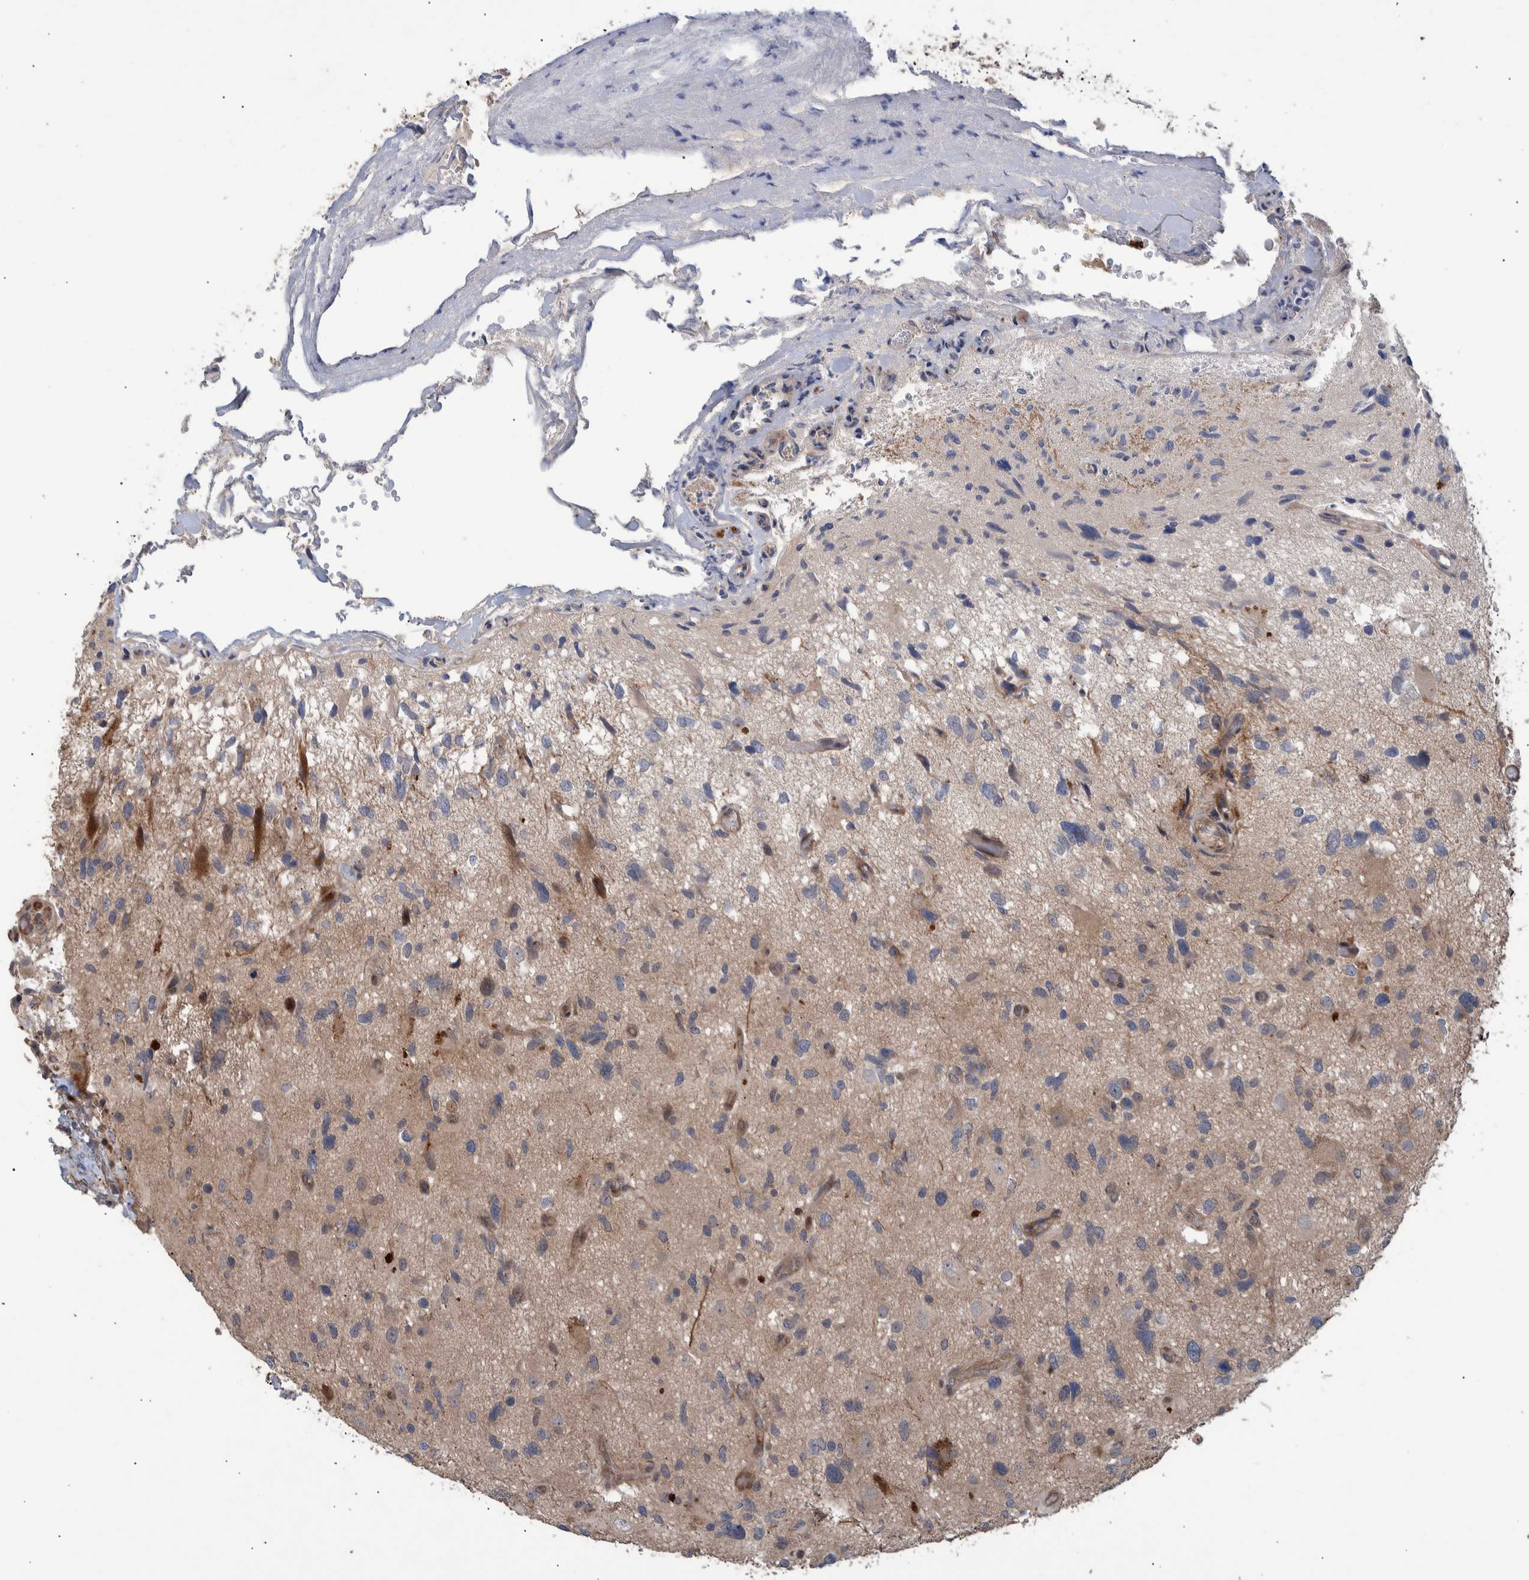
{"staining": {"intensity": "negative", "quantity": "none", "location": "none"}, "tissue": "glioma", "cell_type": "Tumor cells", "image_type": "cancer", "snomed": [{"axis": "morphology", "description": "Glioma, malignant, High grade"}, {"axis": "topography", "description": "Brain"}], "caption": "IHC of malignant glioma (high-grade) demonstrates no expression in tumor cells. (DAB immunohistochemistry with hematoxylin counter stain).", "gene": "B3GNTL1", "patient": {"sex": "male", "age": 33}}